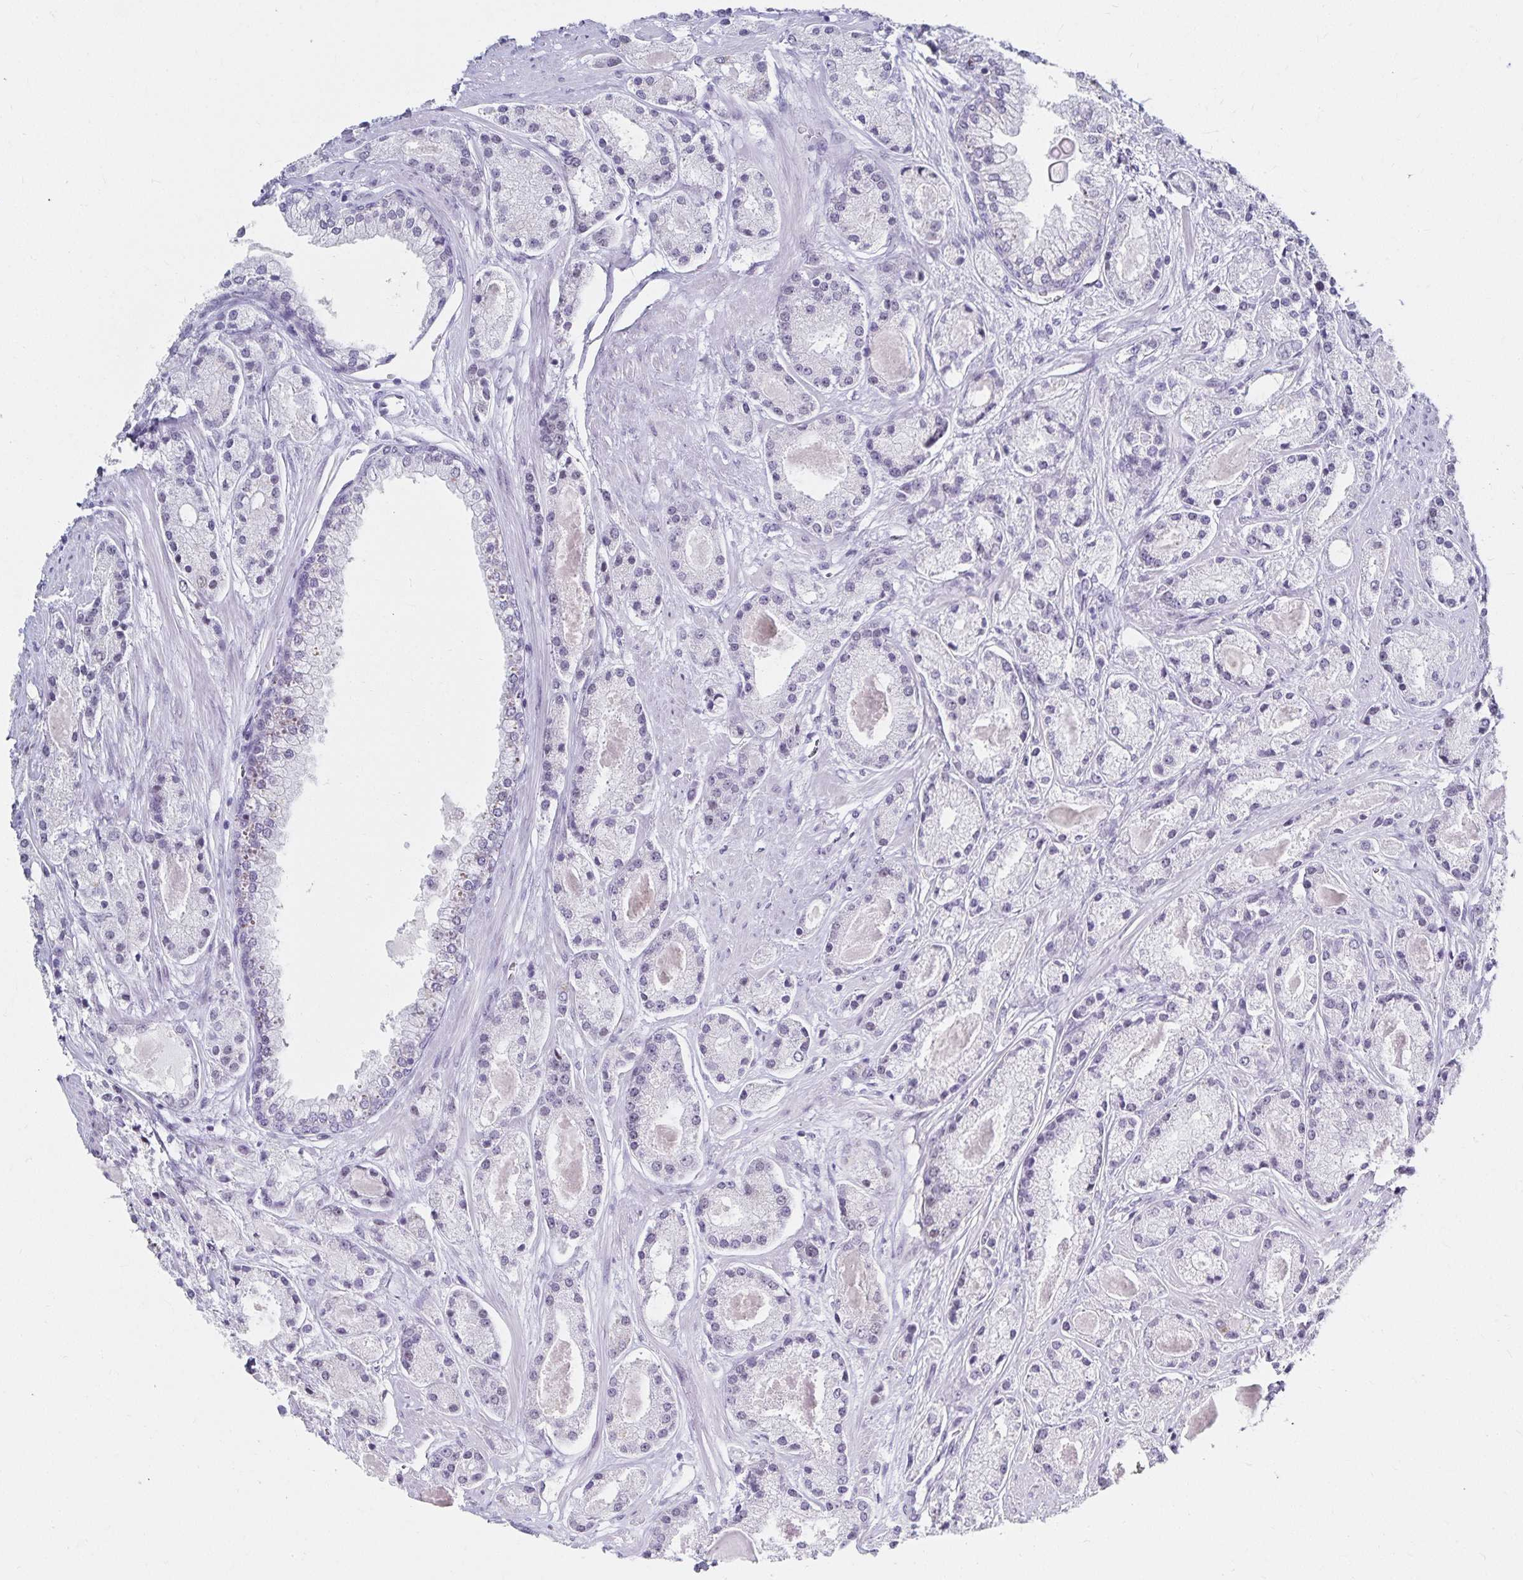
{"staining": {"intensity": "negative", "quantity": "none", "location": "none"}, "tissue": "prostate cancer", "cell_type": "Tumor cells", "image_type": "cancer", "snomed": [{"axis": "morphology", "description": "Adenocarcinoma, High grade"}, {"axis": "topography", "description": "Prostate"}], "caption": "An image of human prostate cancer (high-grade adenocarcinoma) is negative for staining in tumor cells. (DAB (3,3'-diaminobenzidine) immunohistochemistry (IHC) with hematoxylin counter stain).", "gene": "C20orf85", "patient": {"sex": "male", "age": 67}}